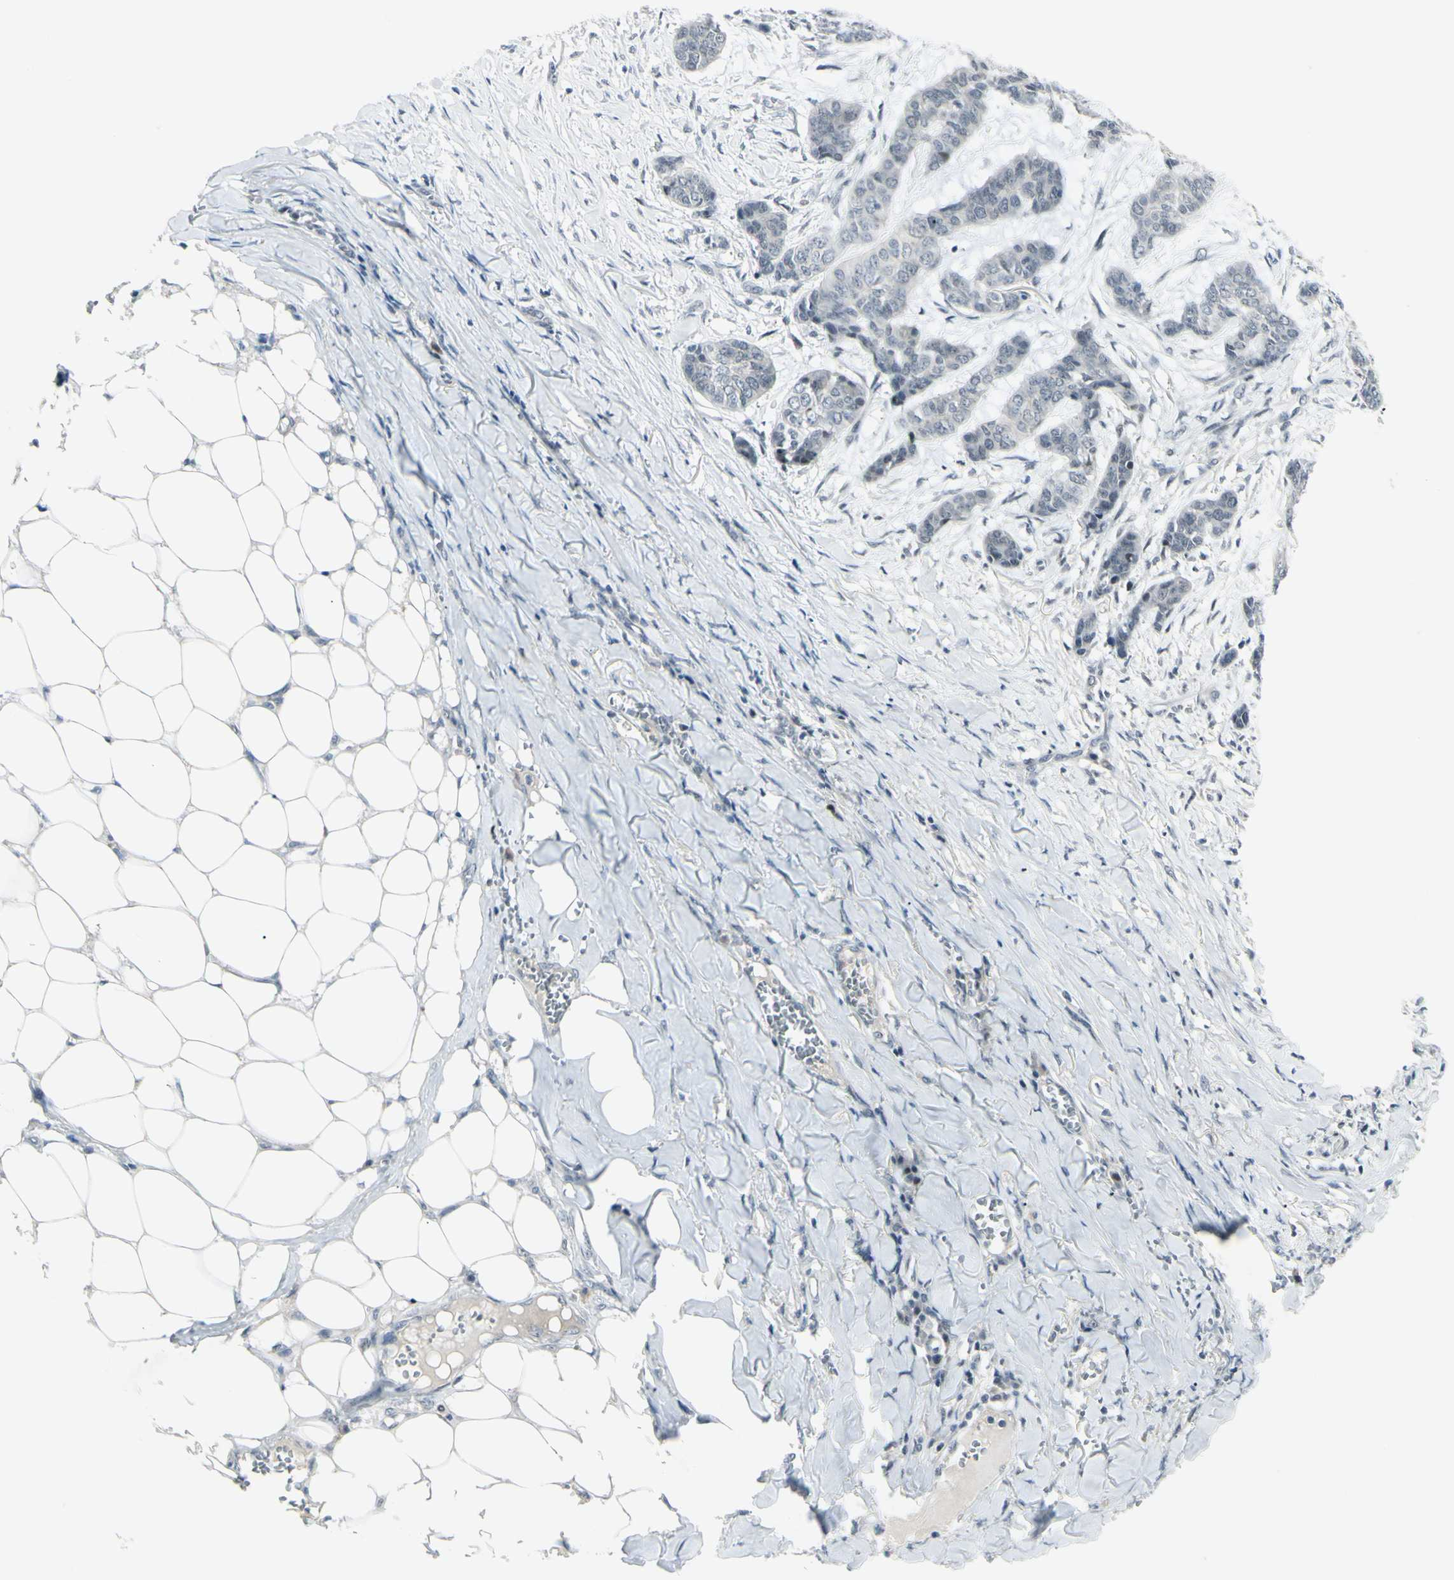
{"staining": {"intensity": "negative", "quantity": "none", "location": "none"}, "tissue": "skin cancer", "cell_type": "Tumor cells", "image_type": "cancer", "snomed": [{"axis": "morphology", "description": "Basal cell carcinoma"}, {"axis": "topography", "description": "Skin"}], "caption": "Immunohistochemistry (IHC) of human skin cancer (basal cell carcinoma) reveals no positivity in tumor cells.", "gene": "ETNK1", "patient": {"sex": "female", "age": 64}}